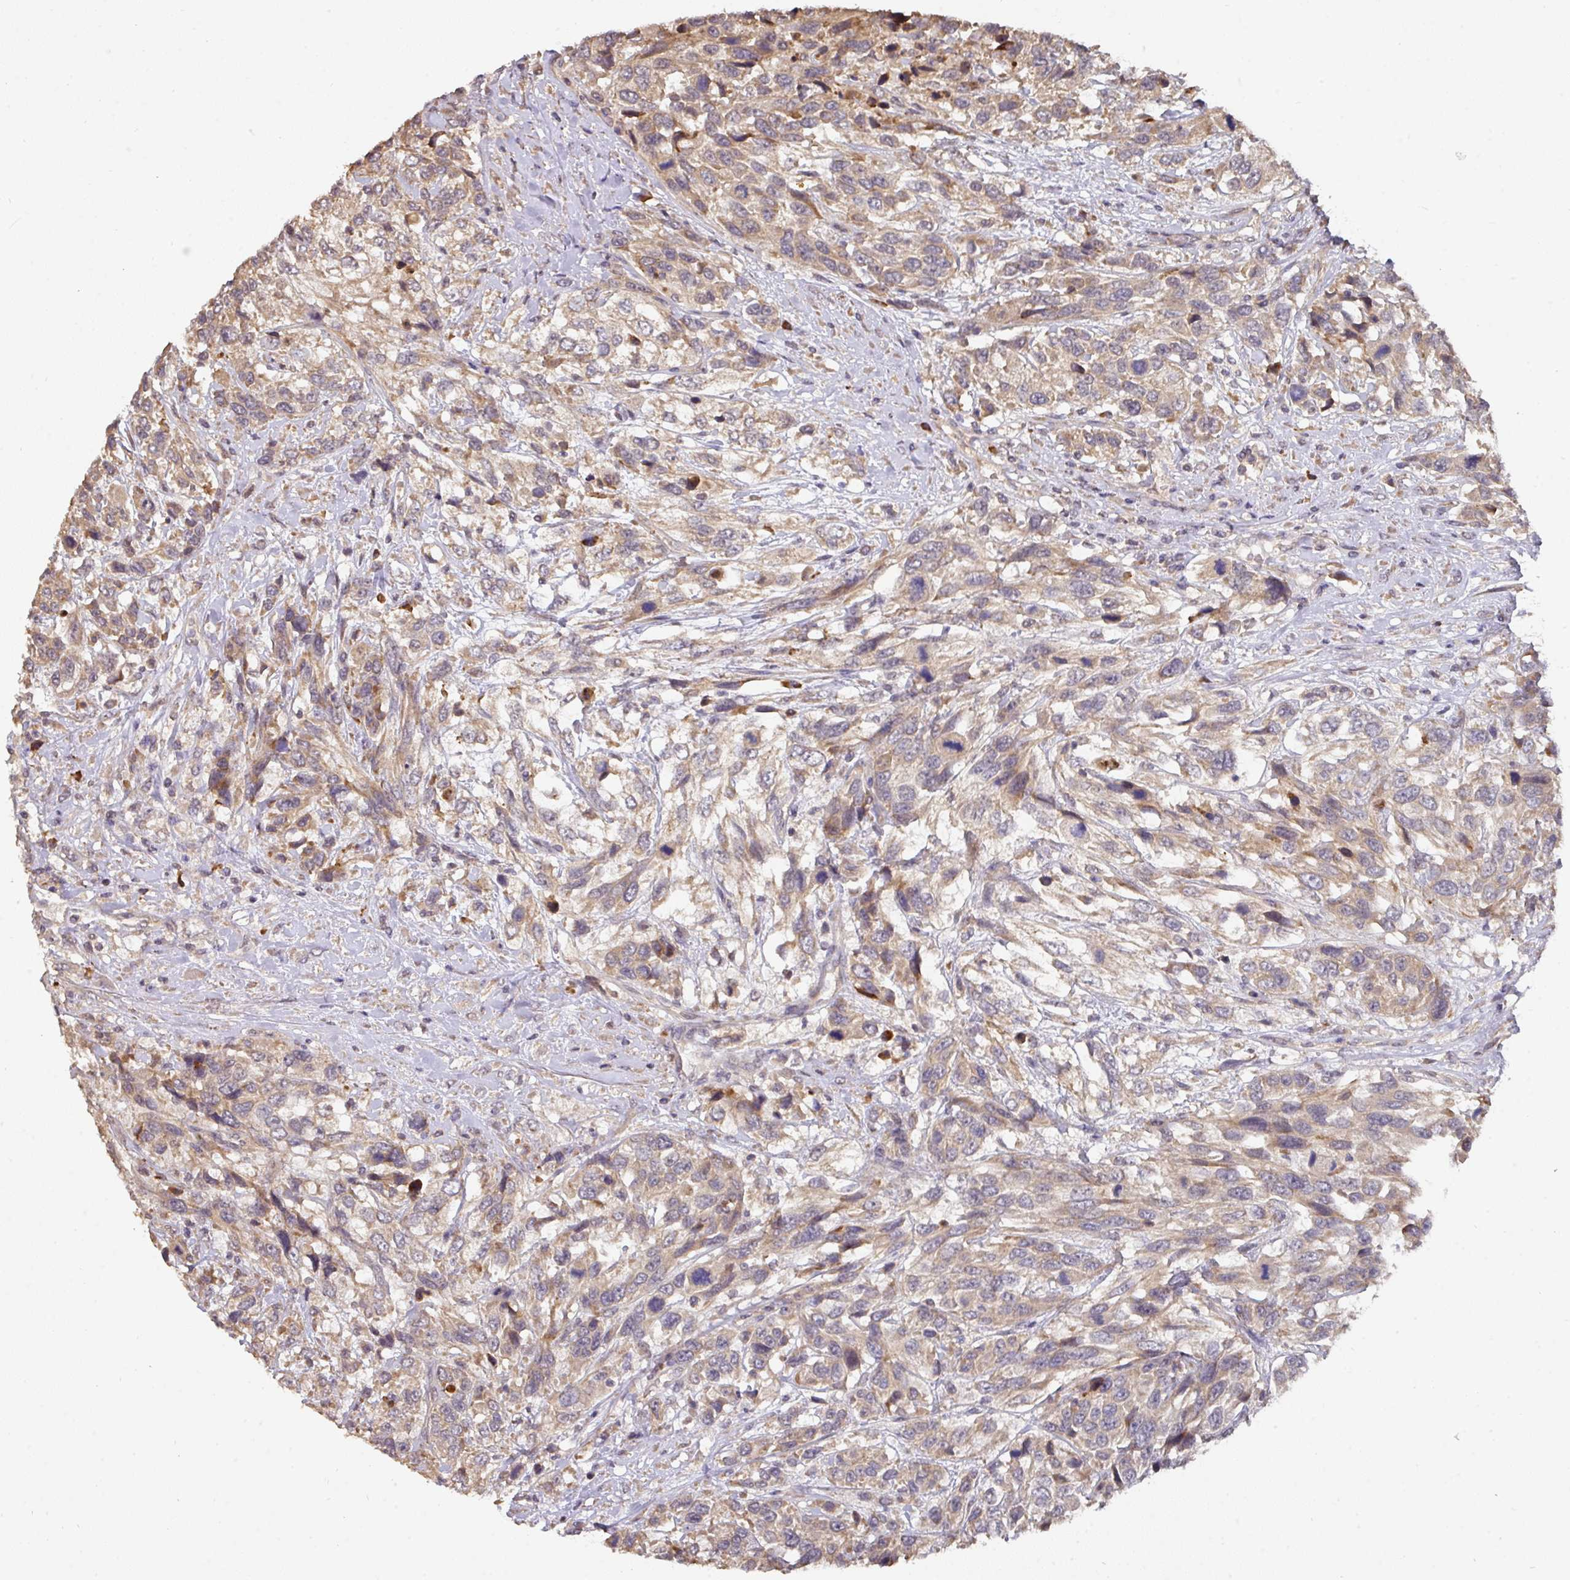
{"staining": {"intensity": "weak", "quantity": "25%-75%", "location": "cytoplasmic/membranous"}, "tissue": "urothelial cancer", "cell_type": "Tumor cells", "image_type": "cancer", "snomed": [{"axis": "morphology", "description": "Urothelial carcinoma, High grade"}, {"axis": "topography", "description": "Urinary bladder"}], "caption": "This is a micrograph of immunohistochemistry (IHC) staining of urothelial cancer, which shows weak positivity in the cytoplasmic/membranous of tumor cells.", "gene": "ACVR2B", "patient": {"sex": "female", "age": 70}}